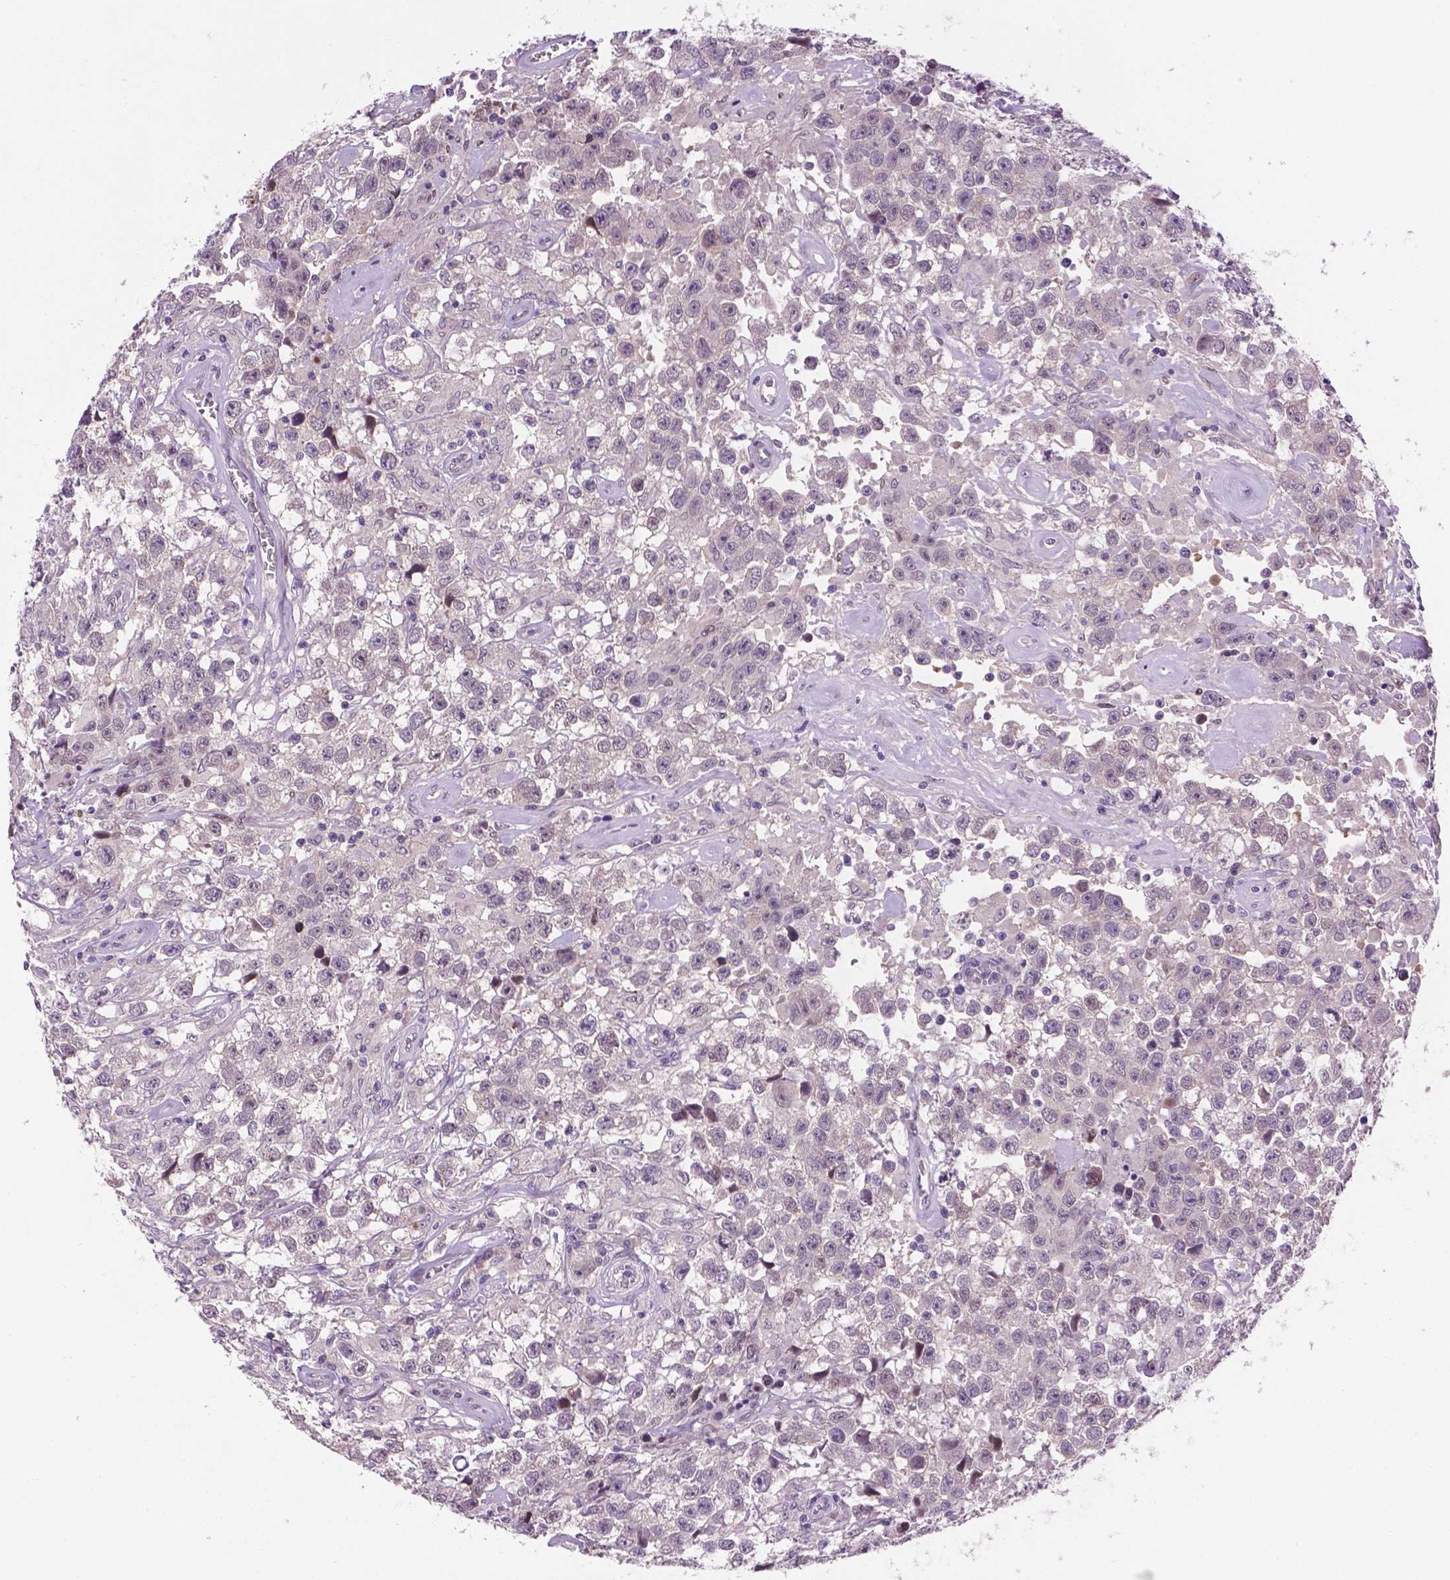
{"staining": {"intensity": "negative", "quantity": "none", "location": "none"}, "tissue": "testis cancer", "cell_type": "Tumor cells", "image_type": "cancer", "snomed": [{"axis": "morphology", "description": "Seminoma, NOS"}, {"axis": "topography", "description": "Testis"}], "caption": "Immunohistochemical staining of seminoma (testis) shows no significant expression in tumor cells.", "gene": "IRF6", "patient": {"sex": "male", "age": 43}}